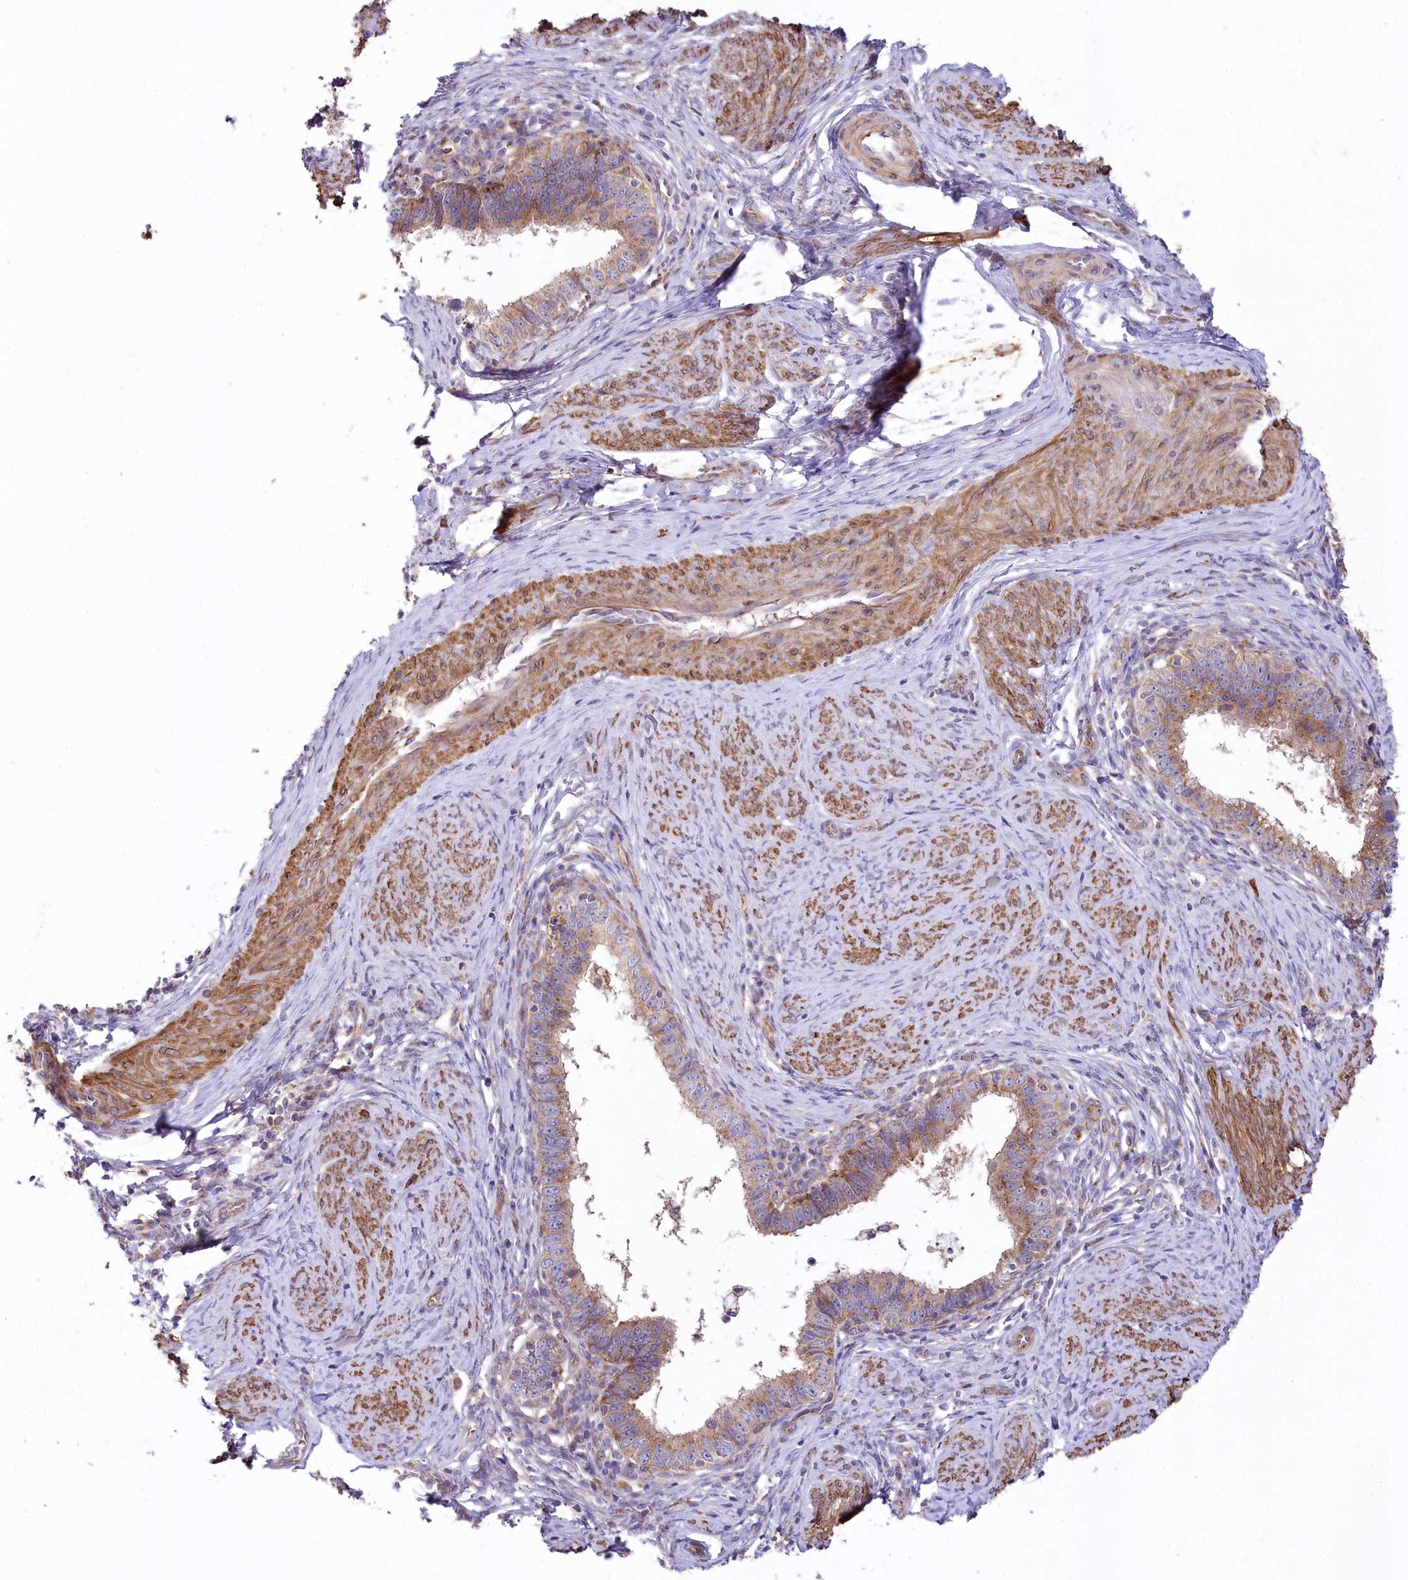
{"staining": {"intensity": "moderate", "quantity": ">75%", "location": "cytoplasmic/membranous"}, "tissue": "cervical cancer", "cell_type": "Tumor cells", "image_type": "cancer", "snomed": [{"axis": "morphology", "description": "Adenocarcinoma, NOS"}, {"axis": "topography", "description": "Cervix"}], "caption": "Moderate cytoplasmic/membranous protein staining is appreciated in approximately >75% of tumor cells in adenocarcinoma (cervical). (DAB = brown stain, brightfield microscopy at high magnification).", "gene": "STX6", "patient": {"sex": "female", "age": 36}}